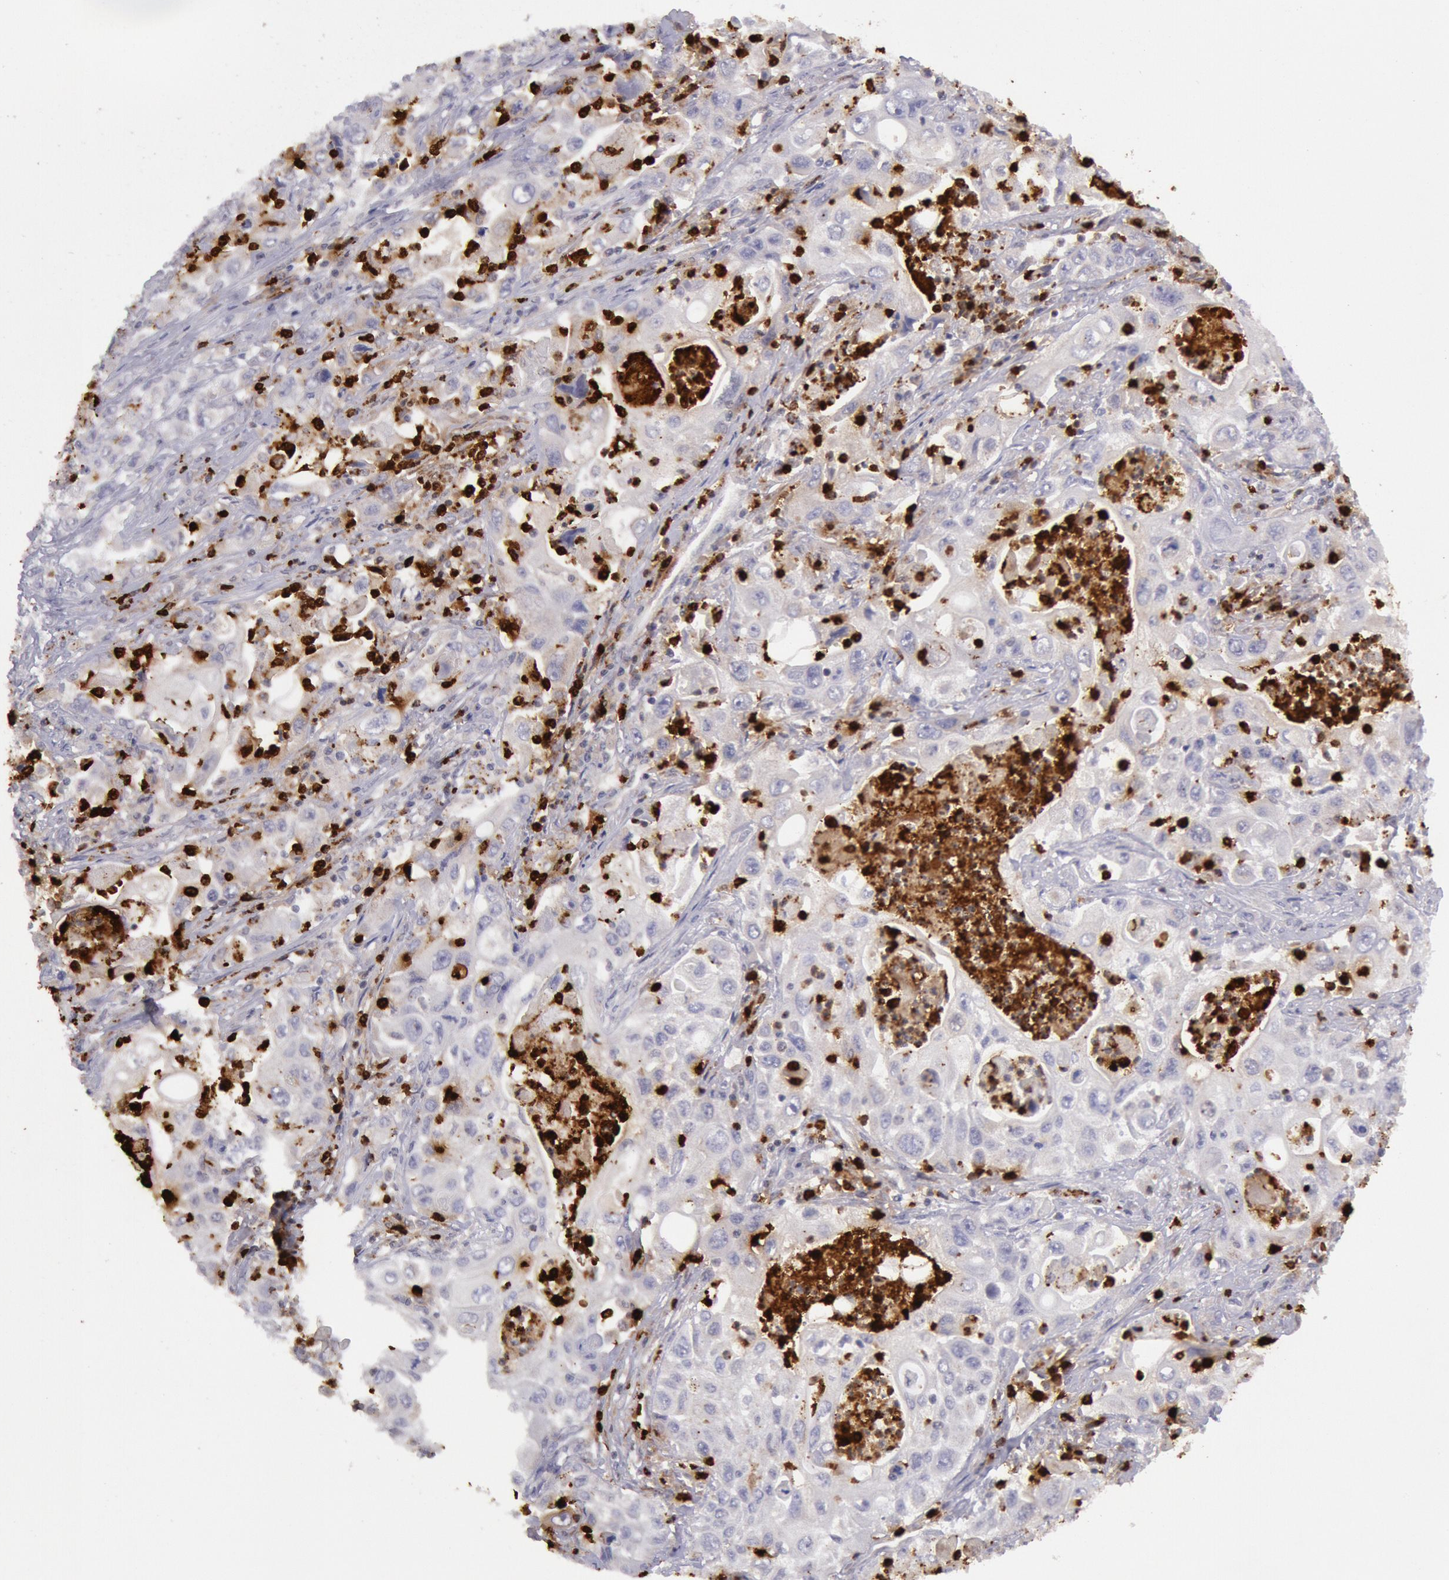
{"staining": {"intensity": "negative", "quantity": "none", "location": "none"}, "tissue": "pancreatic cancer", "cell_type": "Tumor cells", "image_type": "cancer", "snomed": [{"axis": "morphology", "description": "Adenocarcinoma, NOS"}, {"axis": "topography", "description": "Pancreas"}], "caption": "A histopathology image of human adenocarcinoma (pancreatic) is negative for staining in tumor cells.", "gene": "KDM6A", "patient": {"sex": "male", "age": 70}}